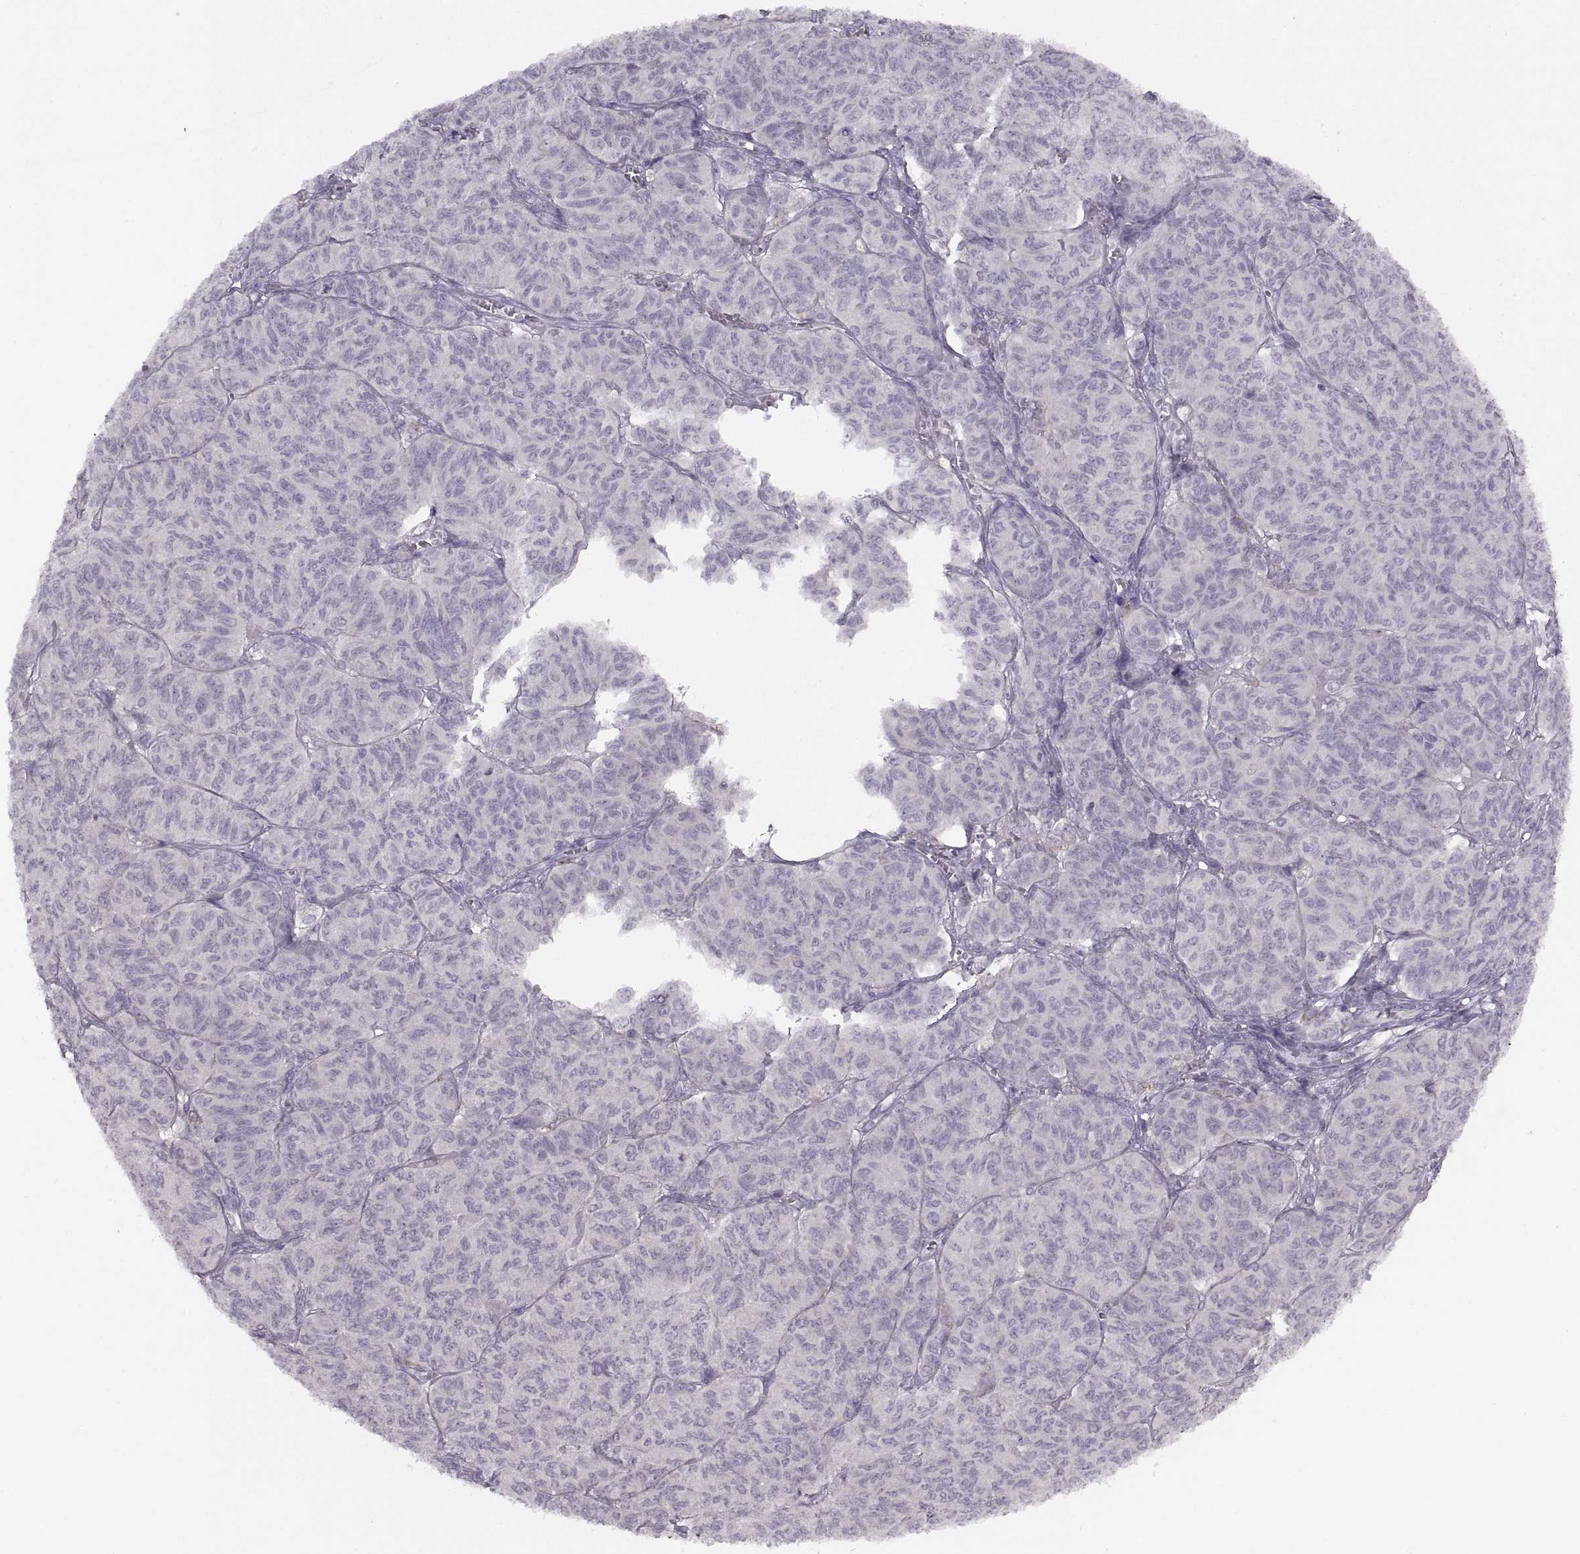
{"staining": {"intensity": "negative", "quantity": "none", "location": "none"}, "tissue": "ovarian cancer", "cell_type": "Tumor cells", "image_type": "cancer", "snomed": [{"axis": "morphology", "description": "Carcinoma, endometroid"}, {"axis": "topography", "description": "Ovary"}], "caption": "The immunohistochemistry photomicrograph has no significant staining in tumor cells of ovarian endometroid carcinoma tissue.", "gene": "PIERCE1", "patient": {"sex": "female", "age": 80}}